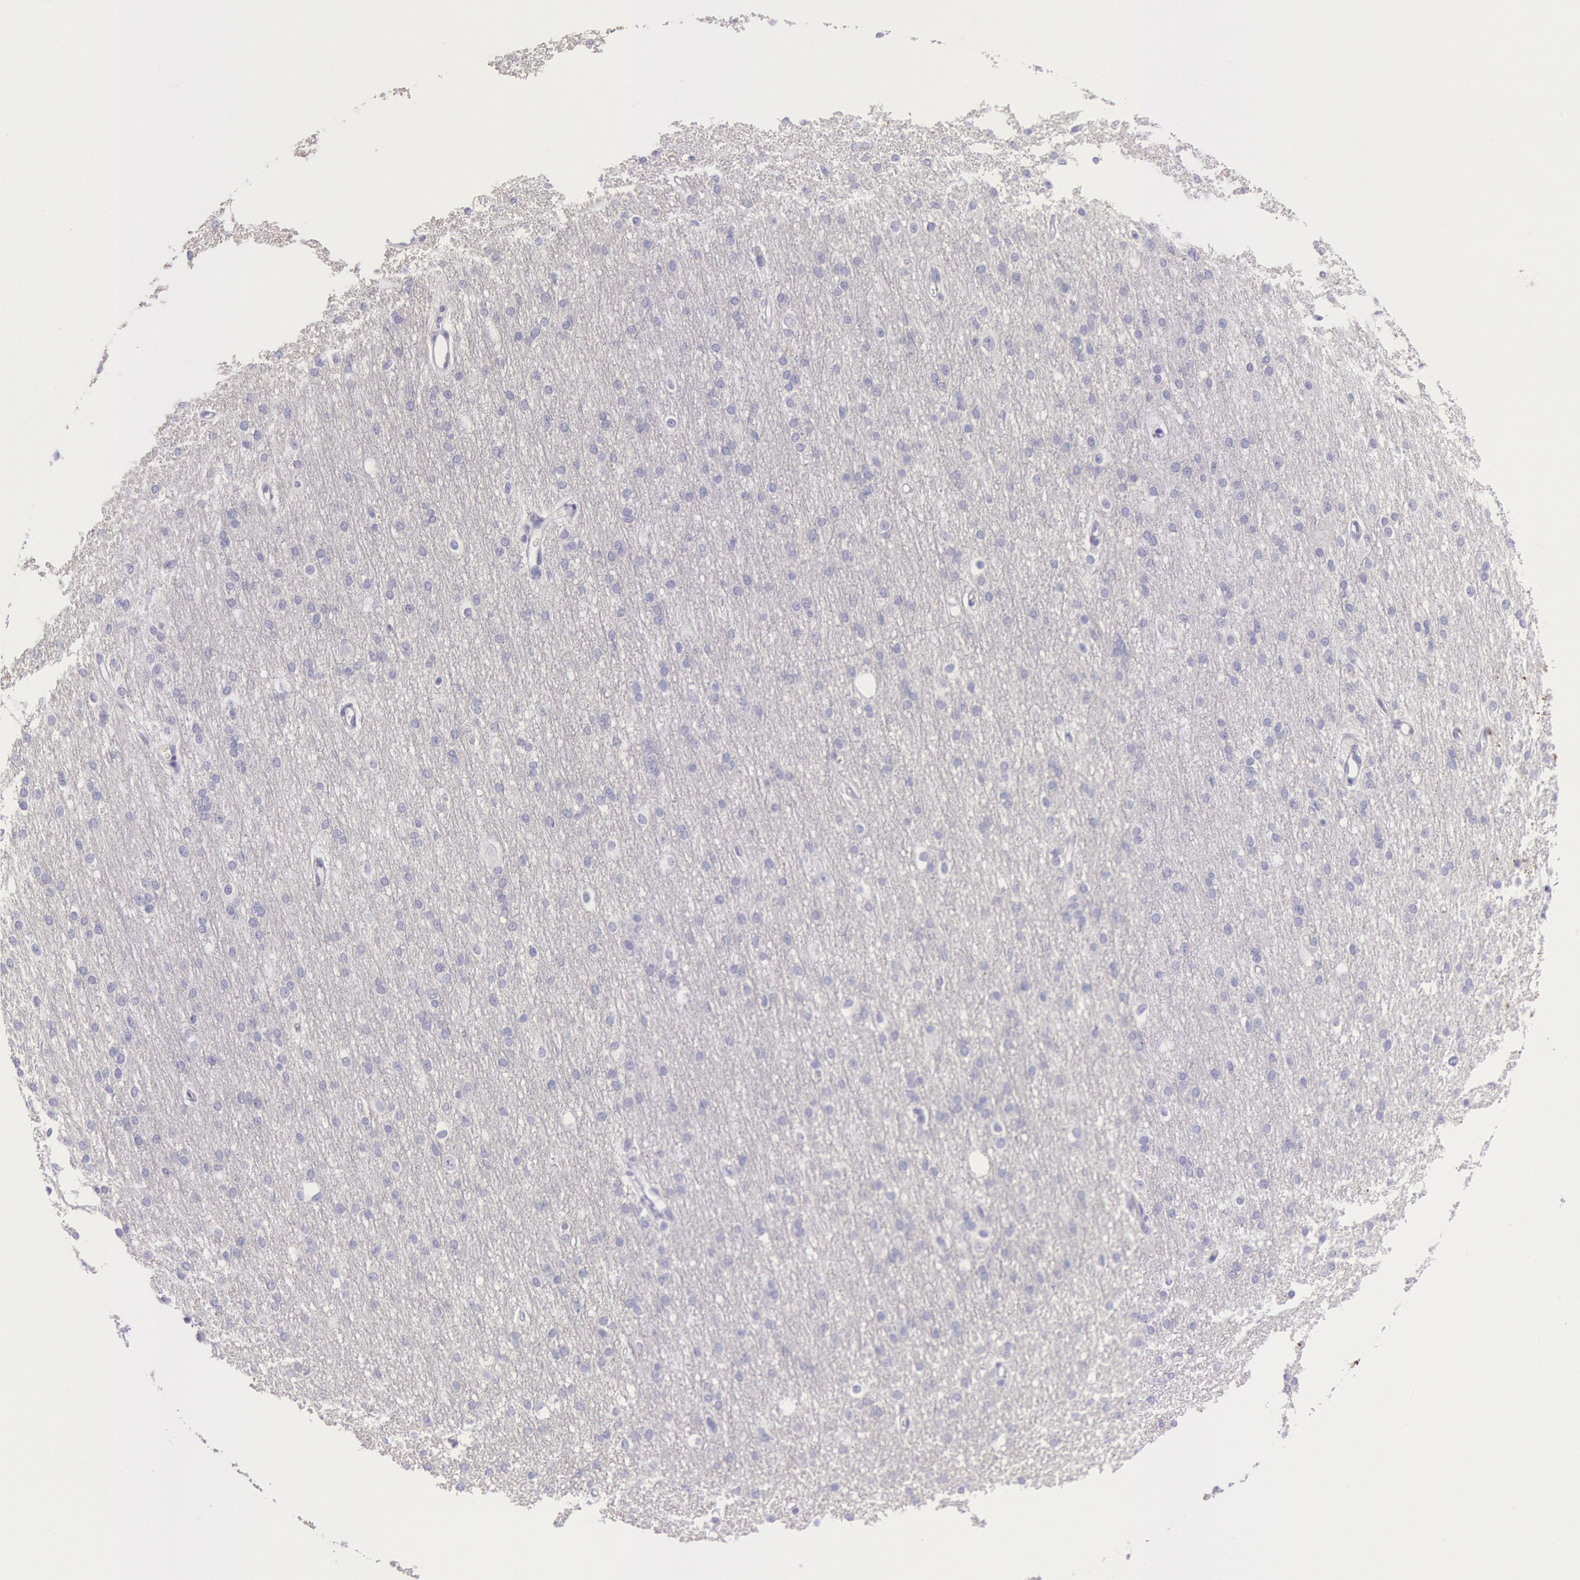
{"staining": {"intensity": "negative", "quantity": "none", "location": "none"}, "tissue": "cerebral cortex", "cell_type": "Endothelial cells", "image_type": "normal", "snomed": [{"axis": "morphology", "description": "Normal tissue, NOS"}, {"axis": "morphology", "description": "Inflammation, NOS"}, {"axis": "topography", "description": "Cerebral cortex"}], "caption": "A high-resolution image shows IHC staining of normal cerebral cortex, which shows no significant positivity in endothelial cells. The staining was performed using DAB to visualize the protein expression in brown, while the nuclei were stained in blue with hematoxylin (Magnification: 20x).", "gene": "MYH1", "patient": {"sex": "male", "age": 6}}